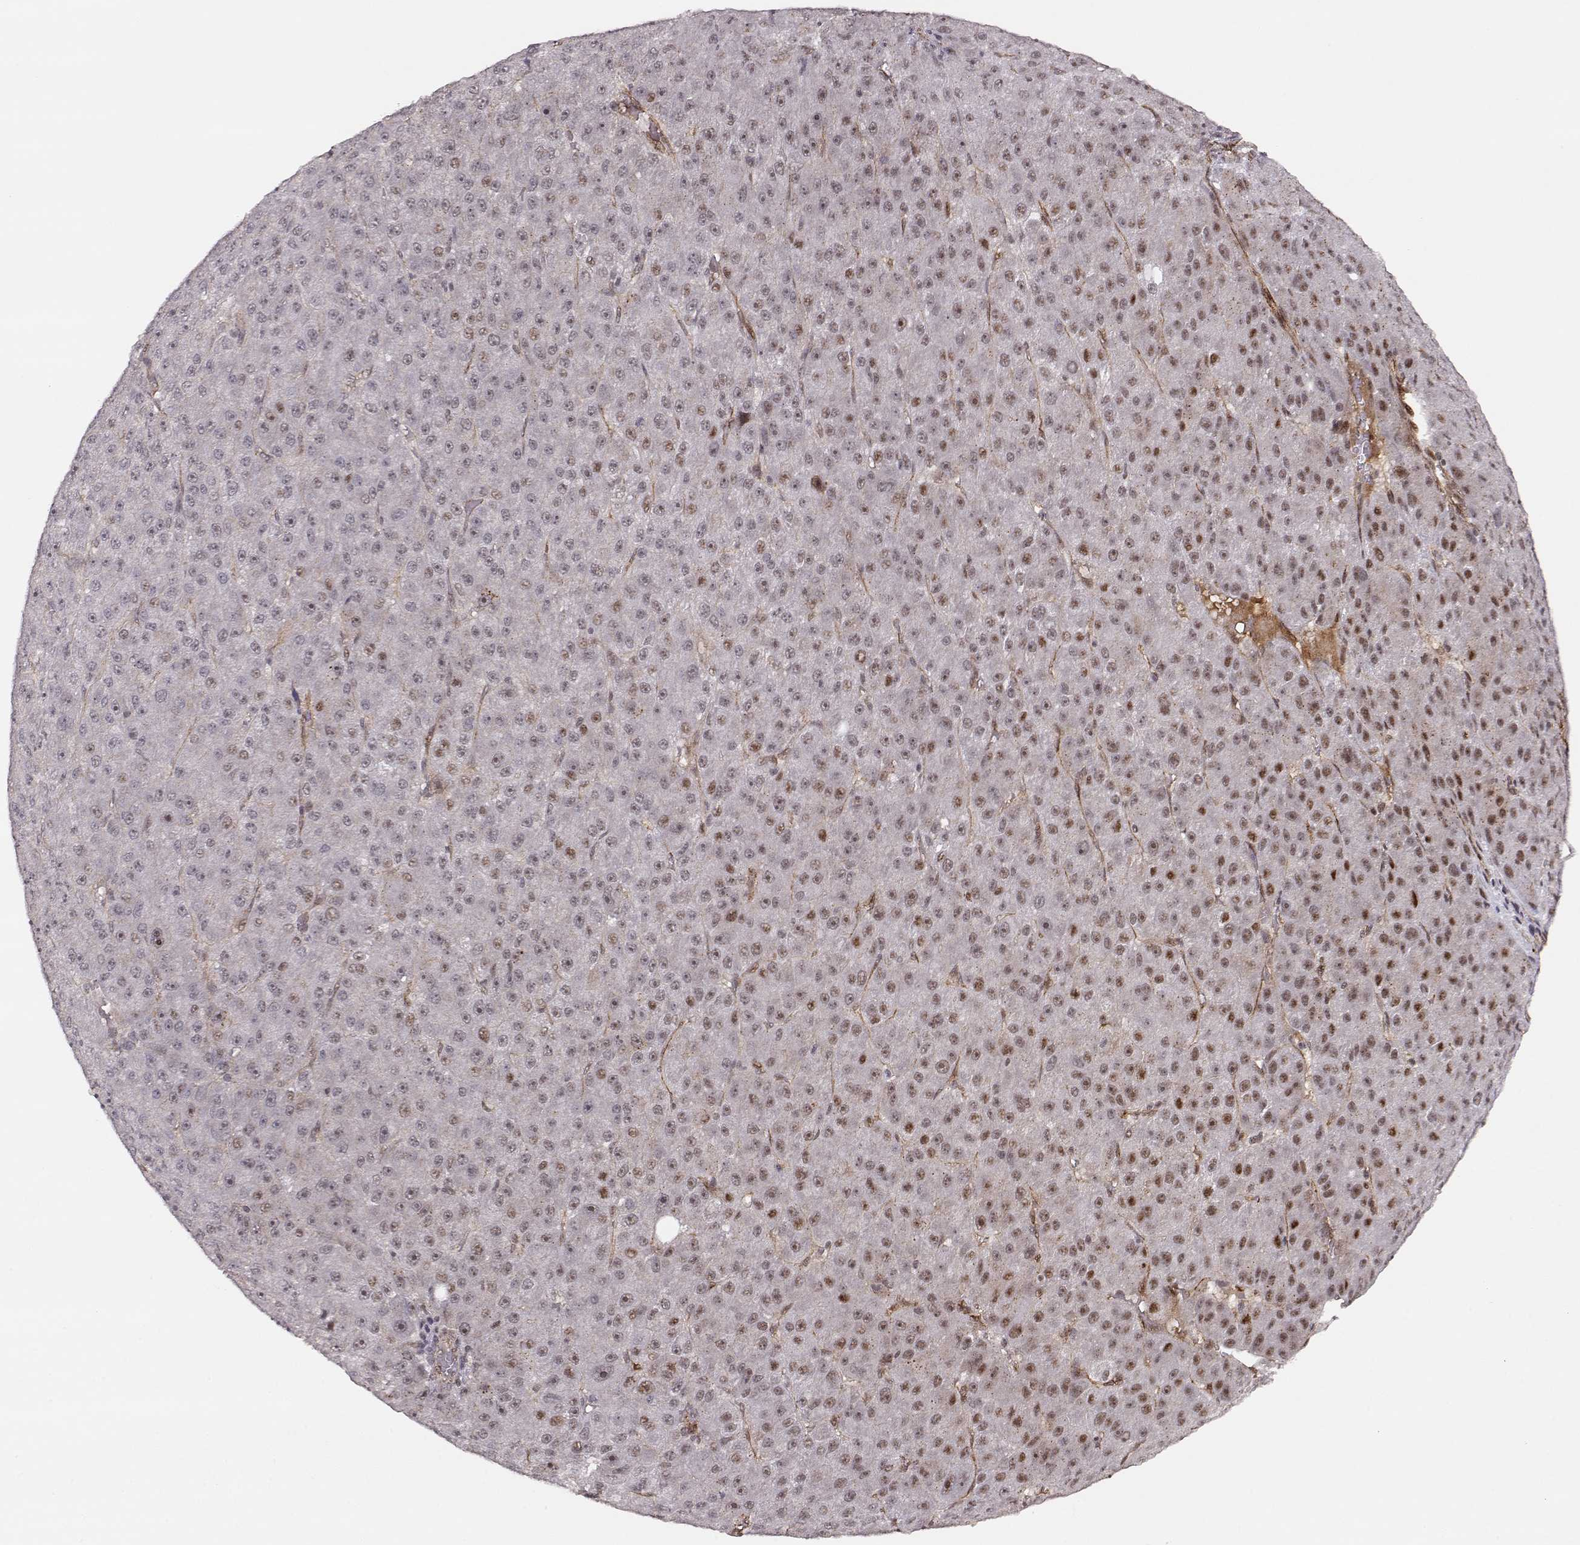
{"staining": {"intensity": "moderate", "quantity": "<25%", "location": "nuclear"}, "tissue": "liver cancer", "cell_type": "Tumor cells", "image_type": "cancer", "snomed": [{"axis": "morphology", "description": "Carcinoma, Hepatocellular, NOS"}, {"axis": "topography", "description": "Liver"}], "caption": "The histopathology image displays staining of liver cancer, revealing moderate nuclear protein staining (brown color) within tumor cells. The staining is performed using DAB brown chromogen to label protein expression. The nuclei are counter-stained blue using hematoxylin.", "gene": "CIR1", "patient": {"sex": "male", "age": 67}}